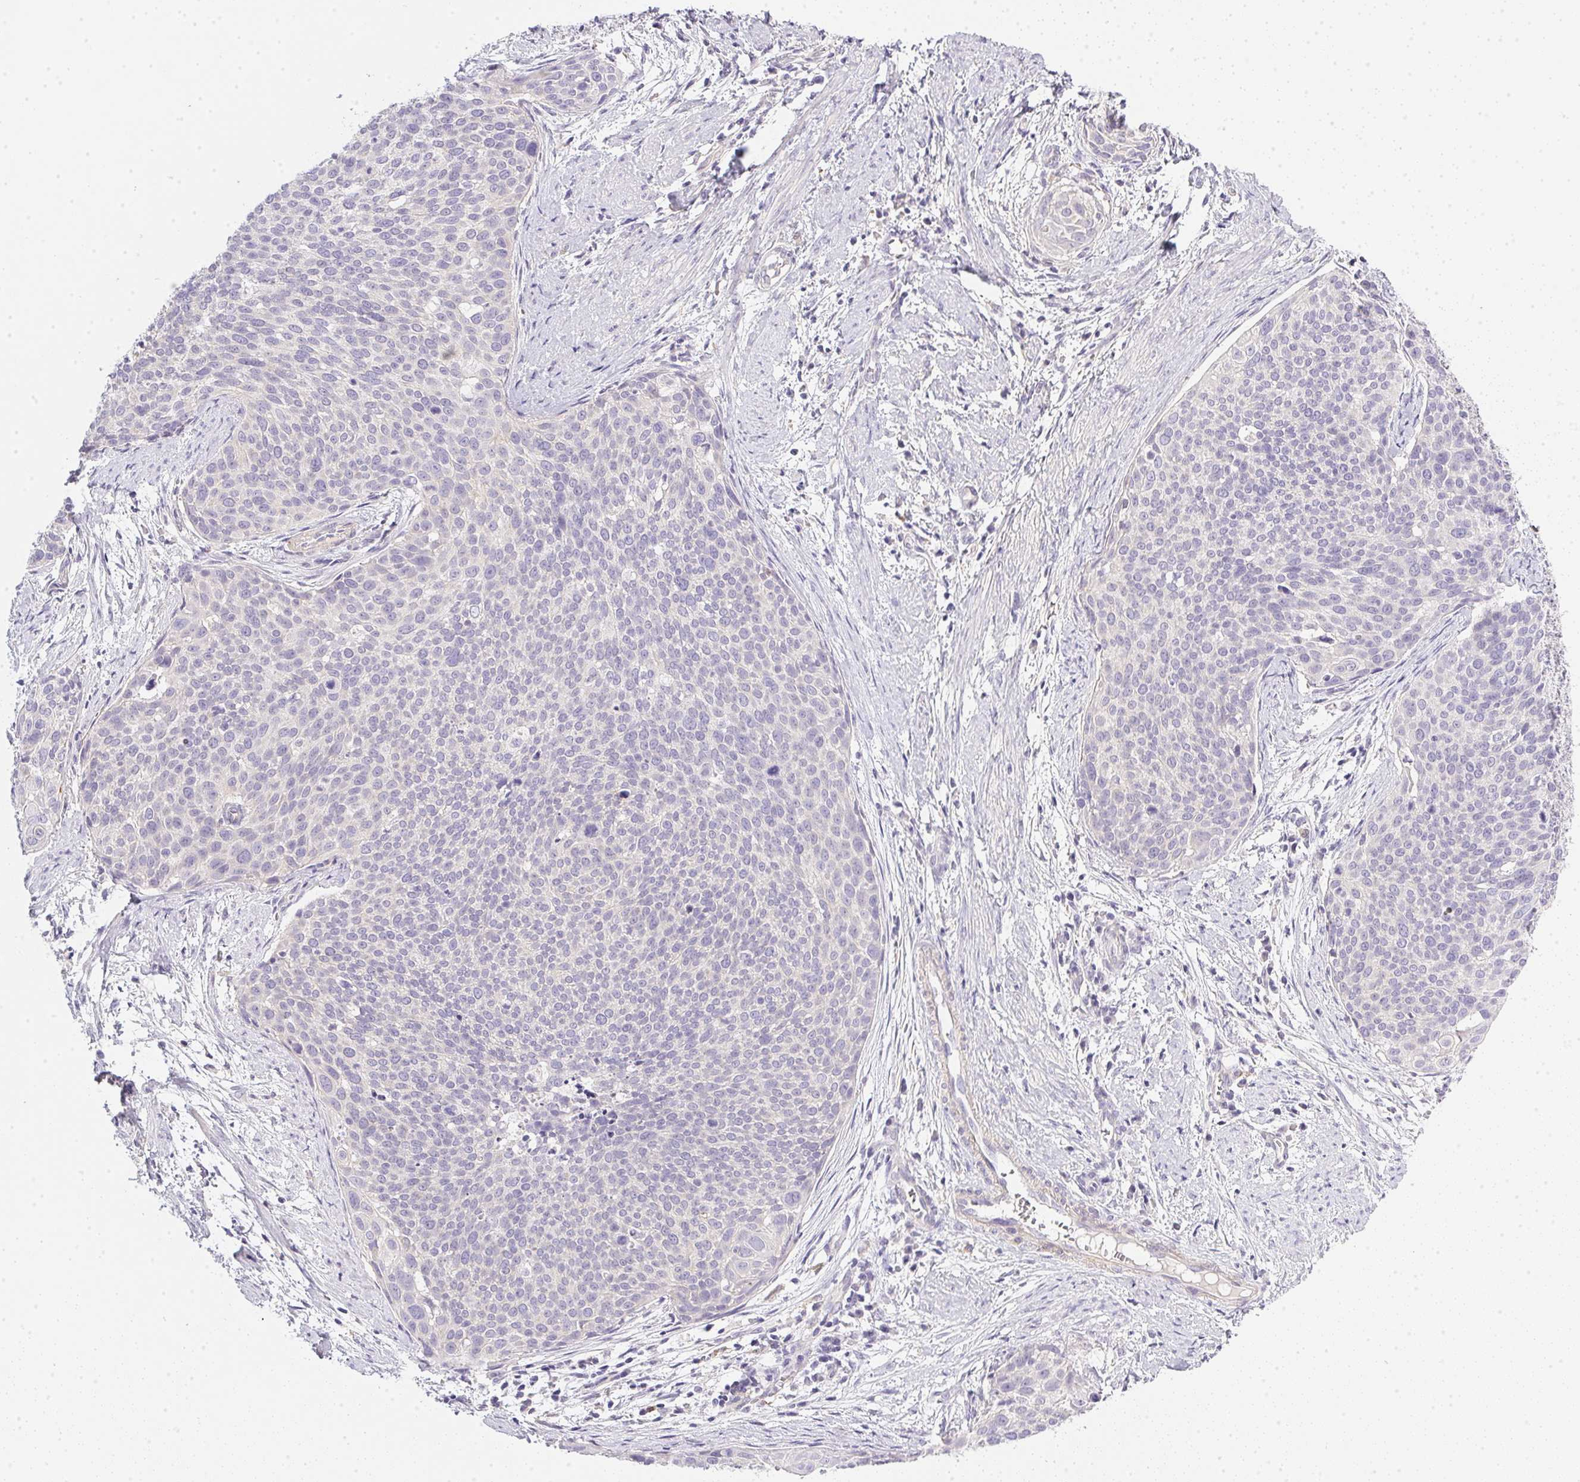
{"staining": {"intensity": "negative", "quantity": "none", "location": "none"}, "tissue": "cervical cancer", "cell_type": "Tumor cells", "image_type": "cancer", "snomed": [{"axis": "morphology", "description": "Squamous cell carcinoma, NOS"}, {"axis": "topography", "description": "Cervix"}], "caption": "DAB (3,3'-diaminobenzidine) immunohistochemical staining of cervical cancer reveals no significant expression in tumor cells. Nuclei are stained in blue.", "gene": "SLC17A7", "patient": {"sex": "female", "age": 39}}